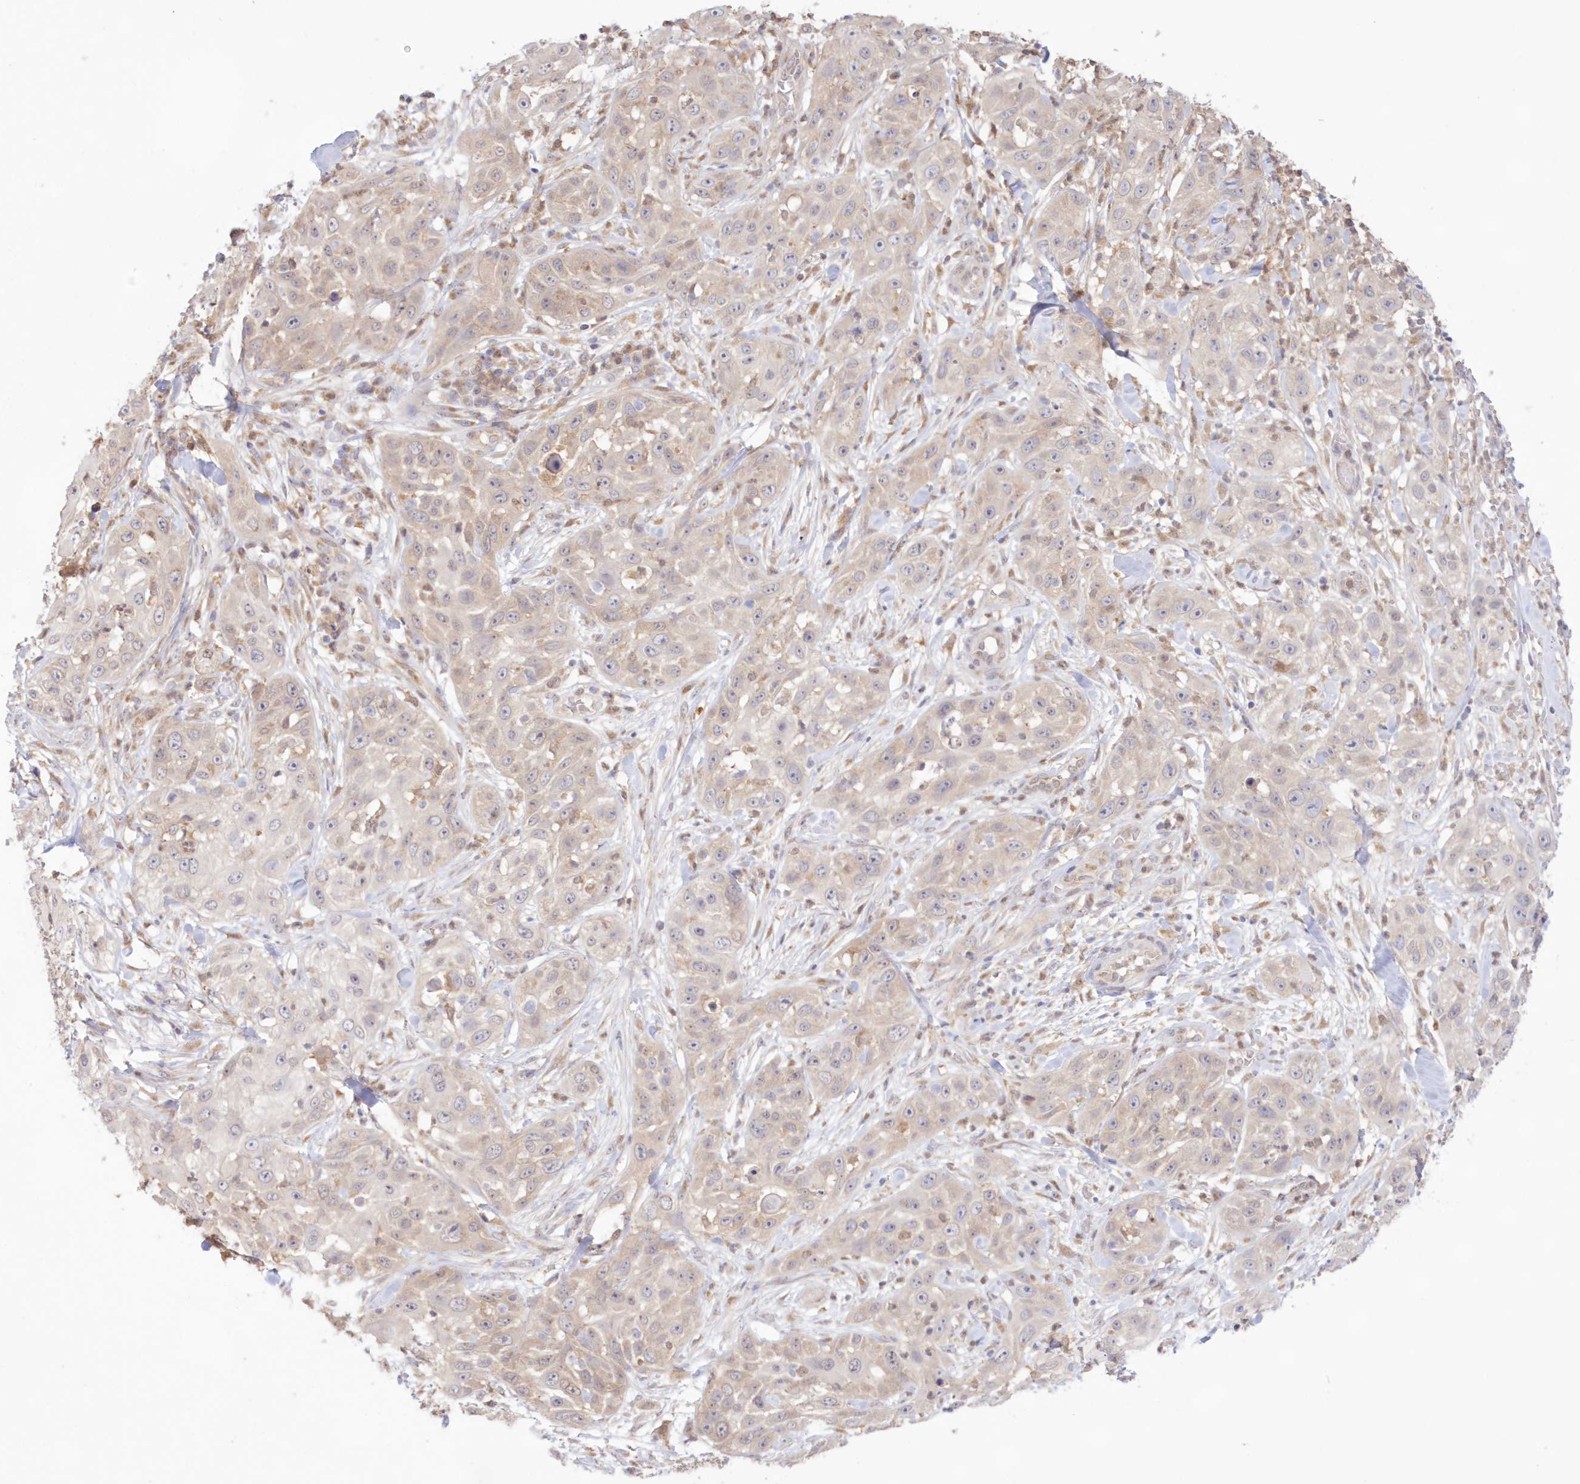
{"staining": {"intensity": "weak", "quantity": "25%-75%", "location": "cytoplasmic/membranous"}, "tissue": "skin cancer", "cell_type": "Tumor cells", "image_type": "cancer", "snomed": [{"axis": "morphology", "description": "Squamous cell carcinoma, NOS"}, {"axis": "topography", "description": "Skin"}], "caption": "Tumor cells exhibit weak cytoplasmic/membranous staining in about 25%-75% of cells in squamous cell carcinoma (skin).", "gene": "RNPEP", "patient": {"sex": "female", "age": 44}}